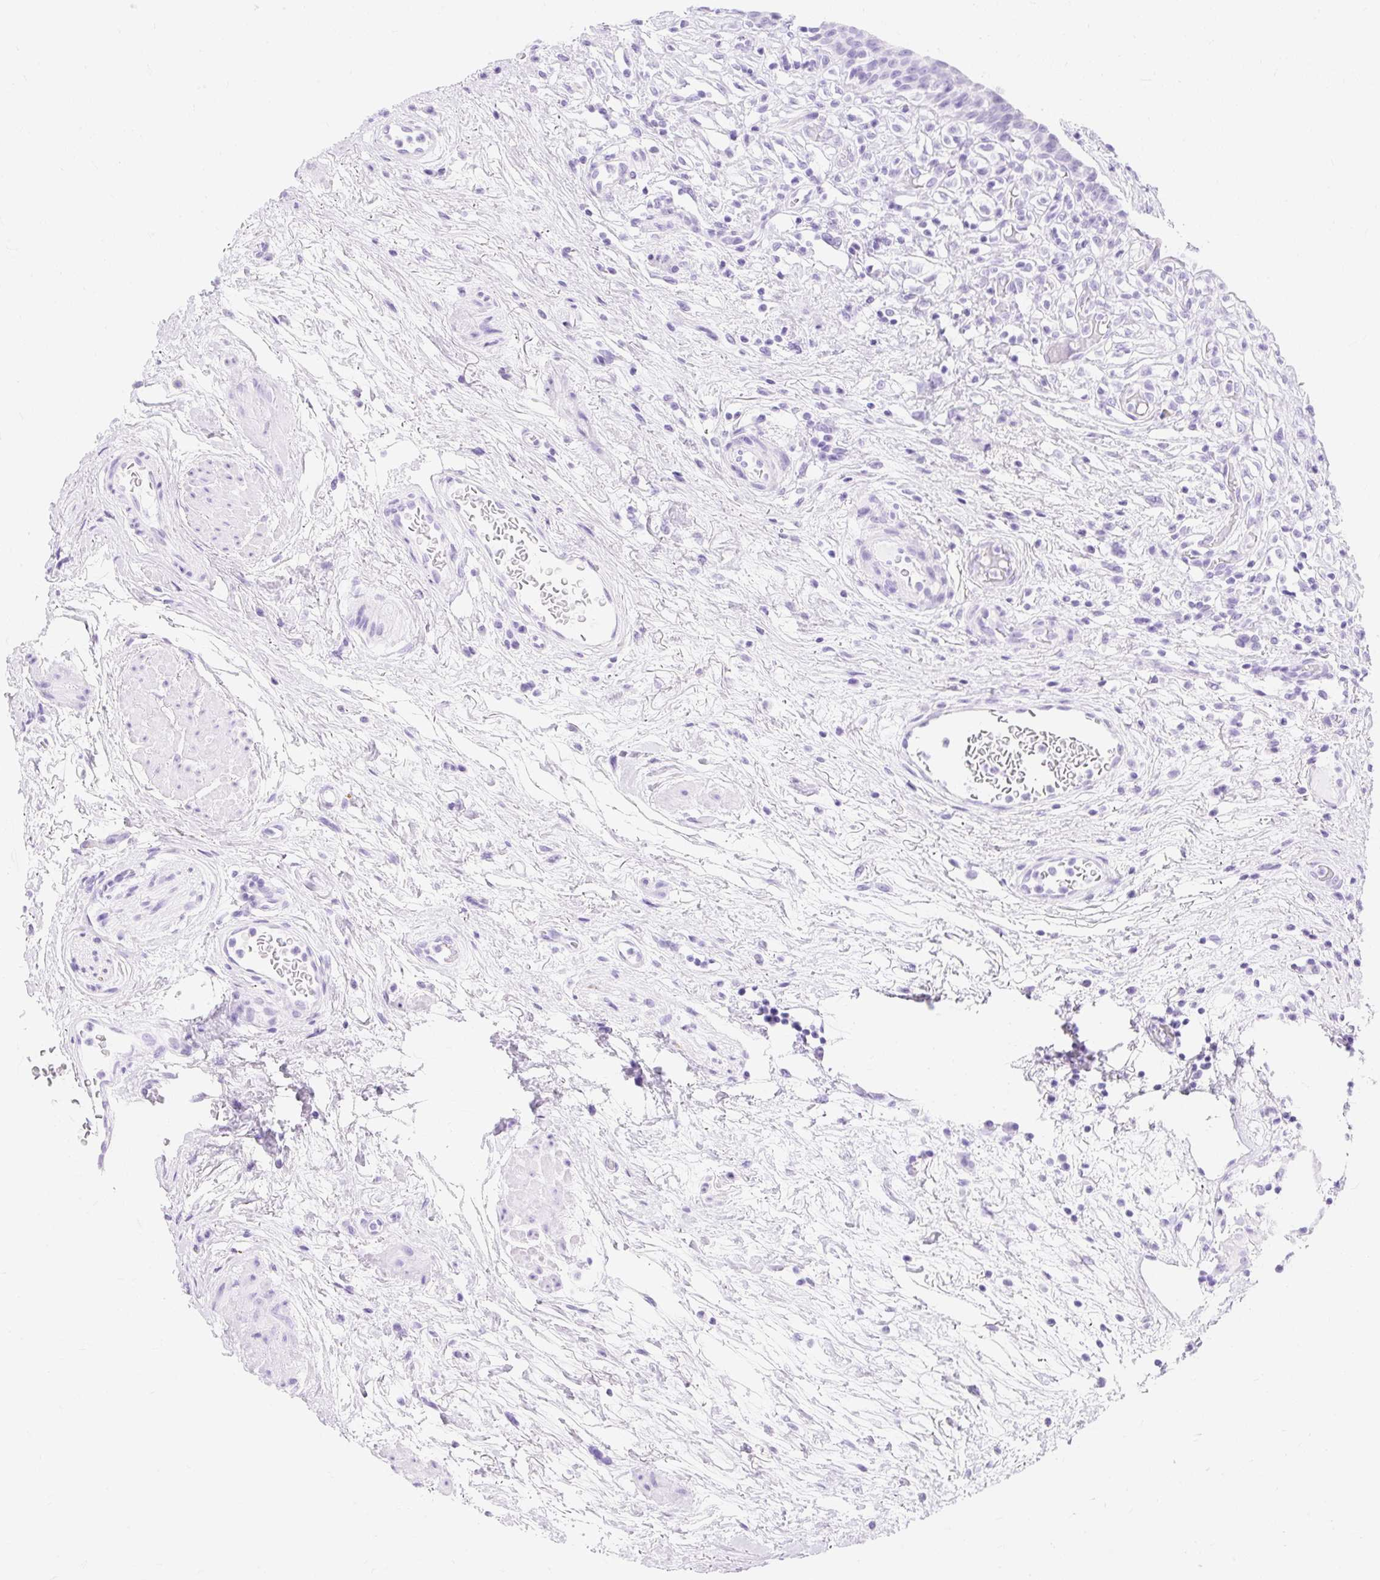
{"staining": {"intensity": "negative", "quantity": "none", "location": "none"}, "tissue": "urinary bladder", "cell_type": "Urothelial cells", "image_type": "normal", "snomed": [{"axis": "morphology", "description": "Normal tissue, NOS"}, {"axis": "topography", "description": "Urinary bladder"}], "caption": "The photomicrograph displays no significant expression in urothelial cells of urinary bladder. (Immunohistochemistry (ihc), brightfield microscopy, high magnification).", "gene": "MBP", "patient": {"sex": "male", "age": 71}}